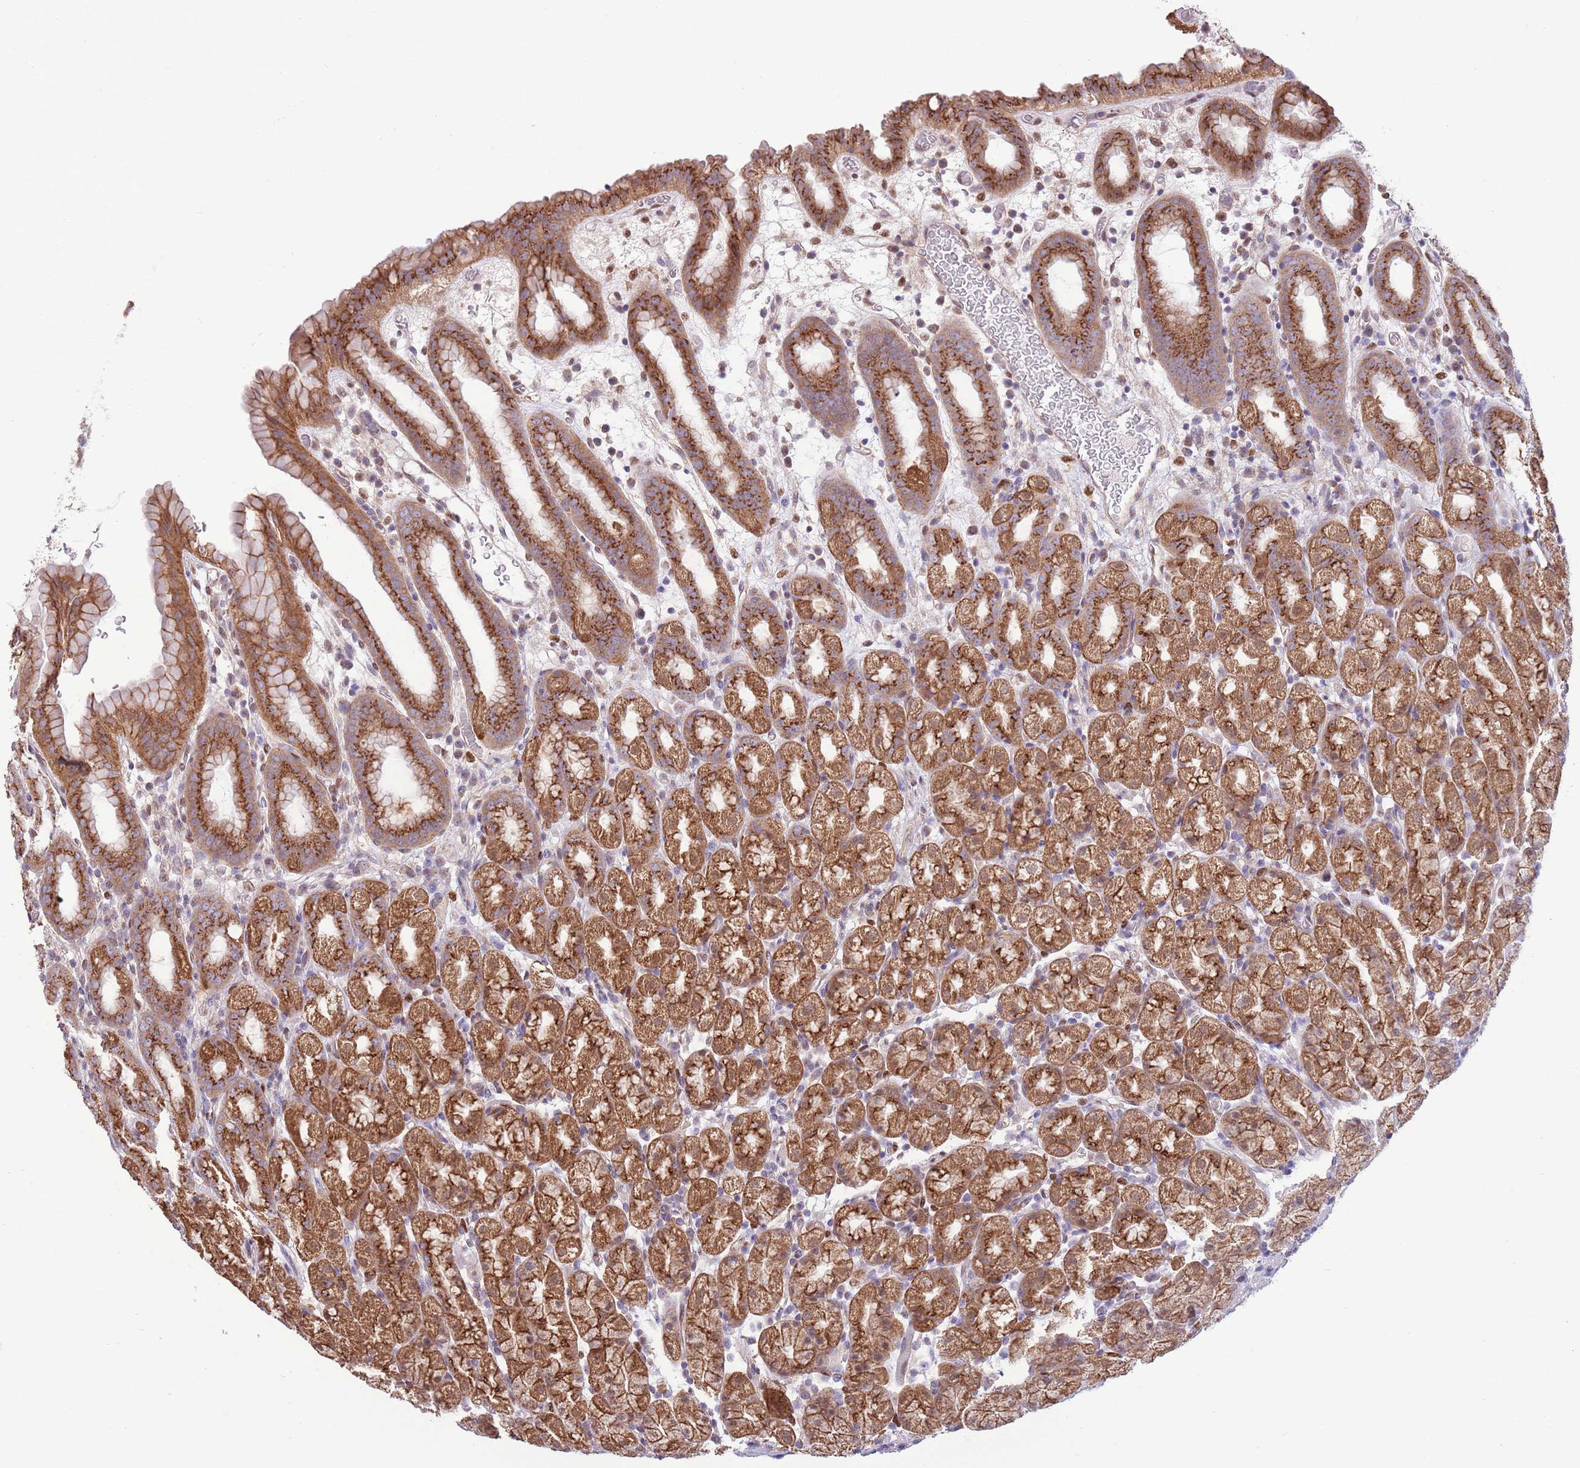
{"staining": {"intensity": "strong", "quantity": ">75%", "location": "cytoplasmic/membranous"}, "tissue": "stomach", "cell_type": "Glandular cells", "image_type": "normal", "snomed": [{"axis": "morphology", "description": "Normal tissue, NOS"}, {"axis": "topography", "description": "Stomach, upper"}, {"axis": "topography", "description": "Stomach, lower"}, {"axis": "topography", "description": "Small intestine"}], "caption": "Strong cytoplasmic/membranous protein positivity is appreciated in approximately >75% of glandular cells in stomach. The staining was performed using DAB (3,3'-diaminobenzidine) to visualize the protein expression in brown, while the nuclei were stained in blue with hematoxylin (Magnification: 20x).", "gene": "ARL2BP", "patient": {"sex": "male", "age": 68}}